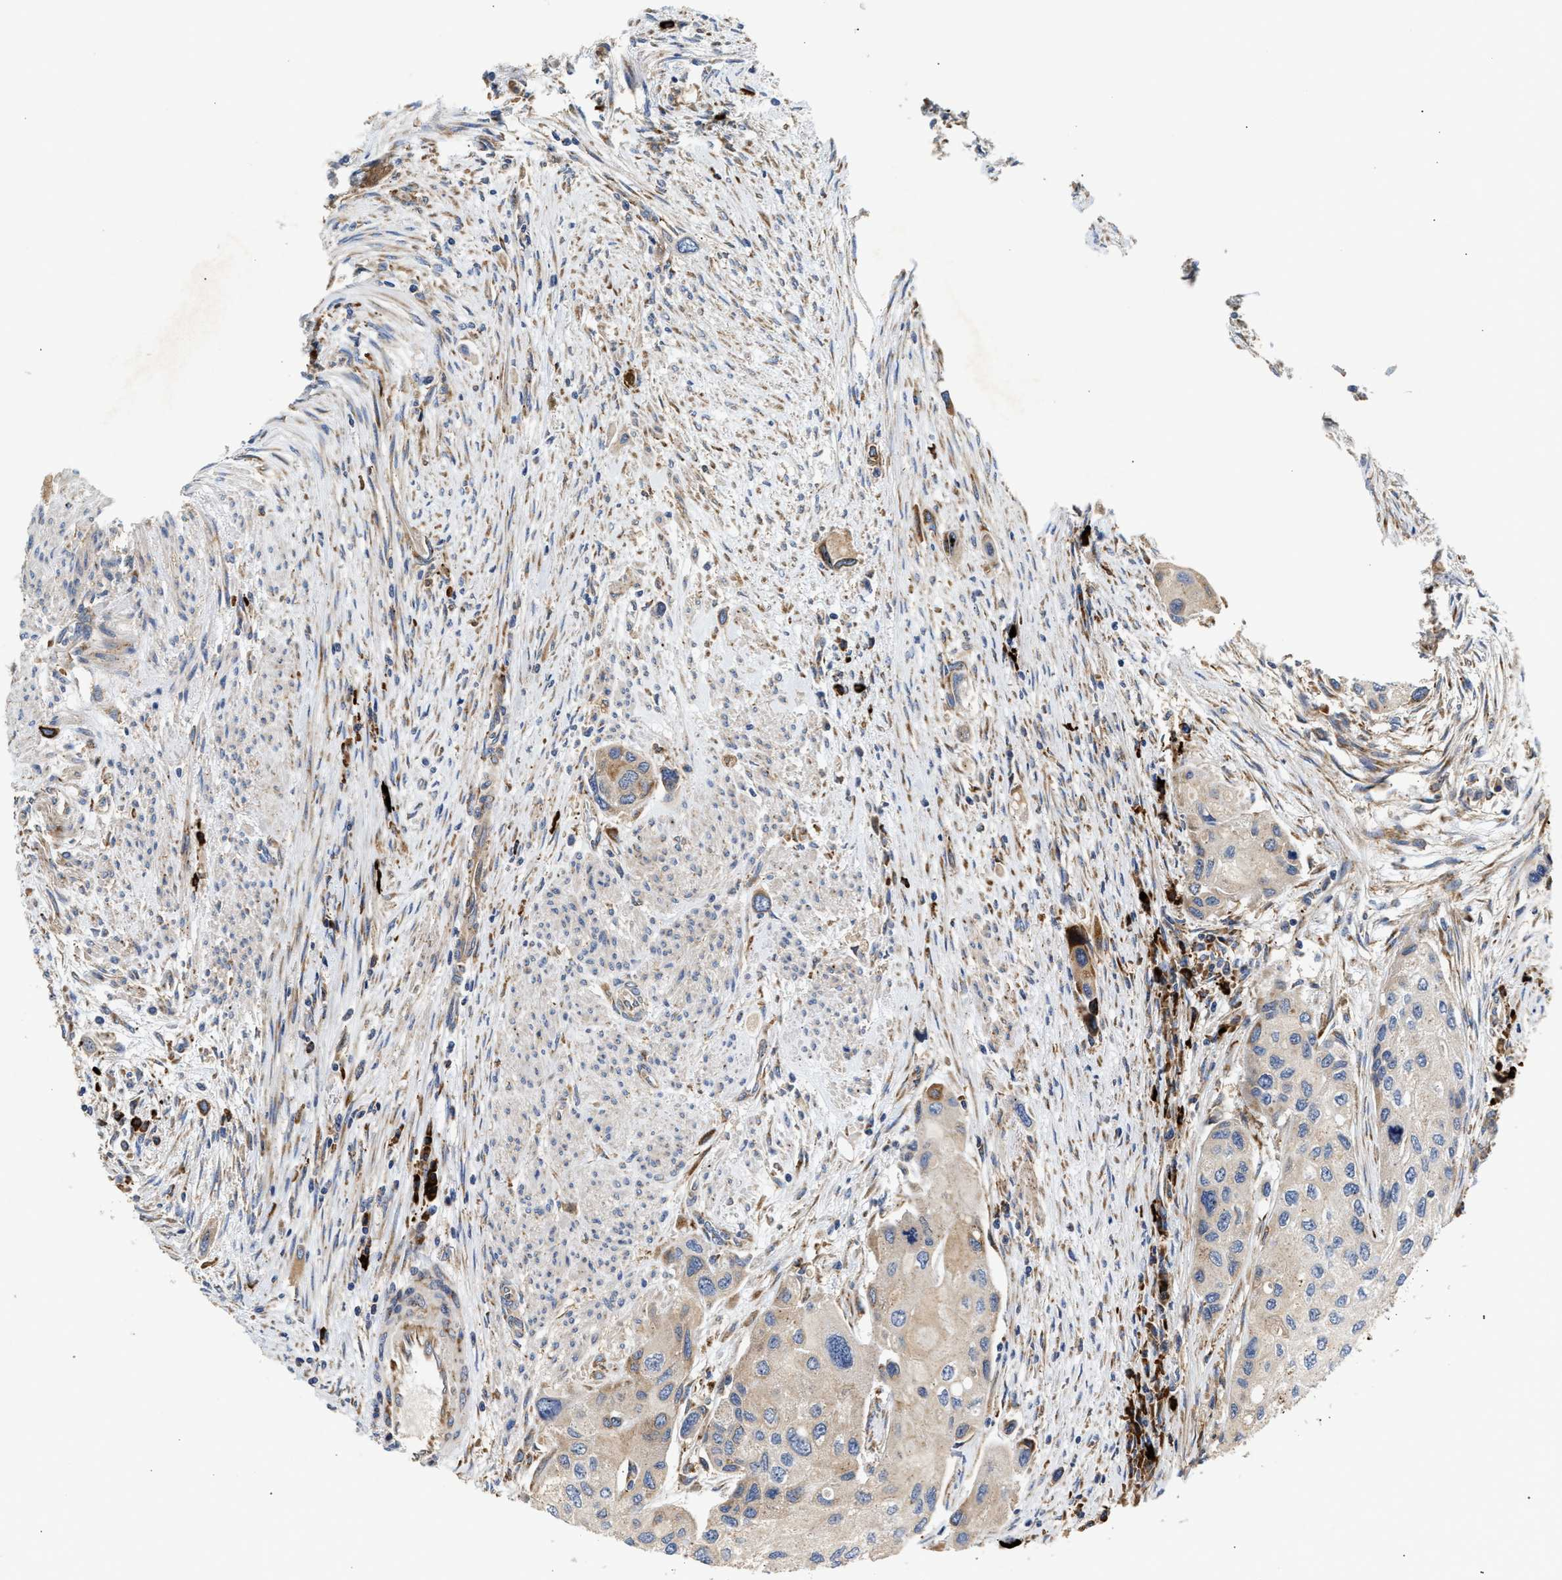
{"staining": {"intensity": "weak", "quantity": ">75%", "location": "cytoplasmic/membranous"}, "tissue": "urothelial cancer", "cell_type": "Tumor cells", "image_type": "cancer", "snomed": [{"axis": "morphology", "description": "Urothelial carcinoma, High grade"}, {"axis": "topography", "description": "Urinary bladder"}], "caption": "Protein analysis of urothelial cancer tissue reveals weak cytoplasmic/membranous positivity in approximately >75% of tumor cells.", "gene": "AMZ1", "patient": {"sex": "female", "age": 56}}